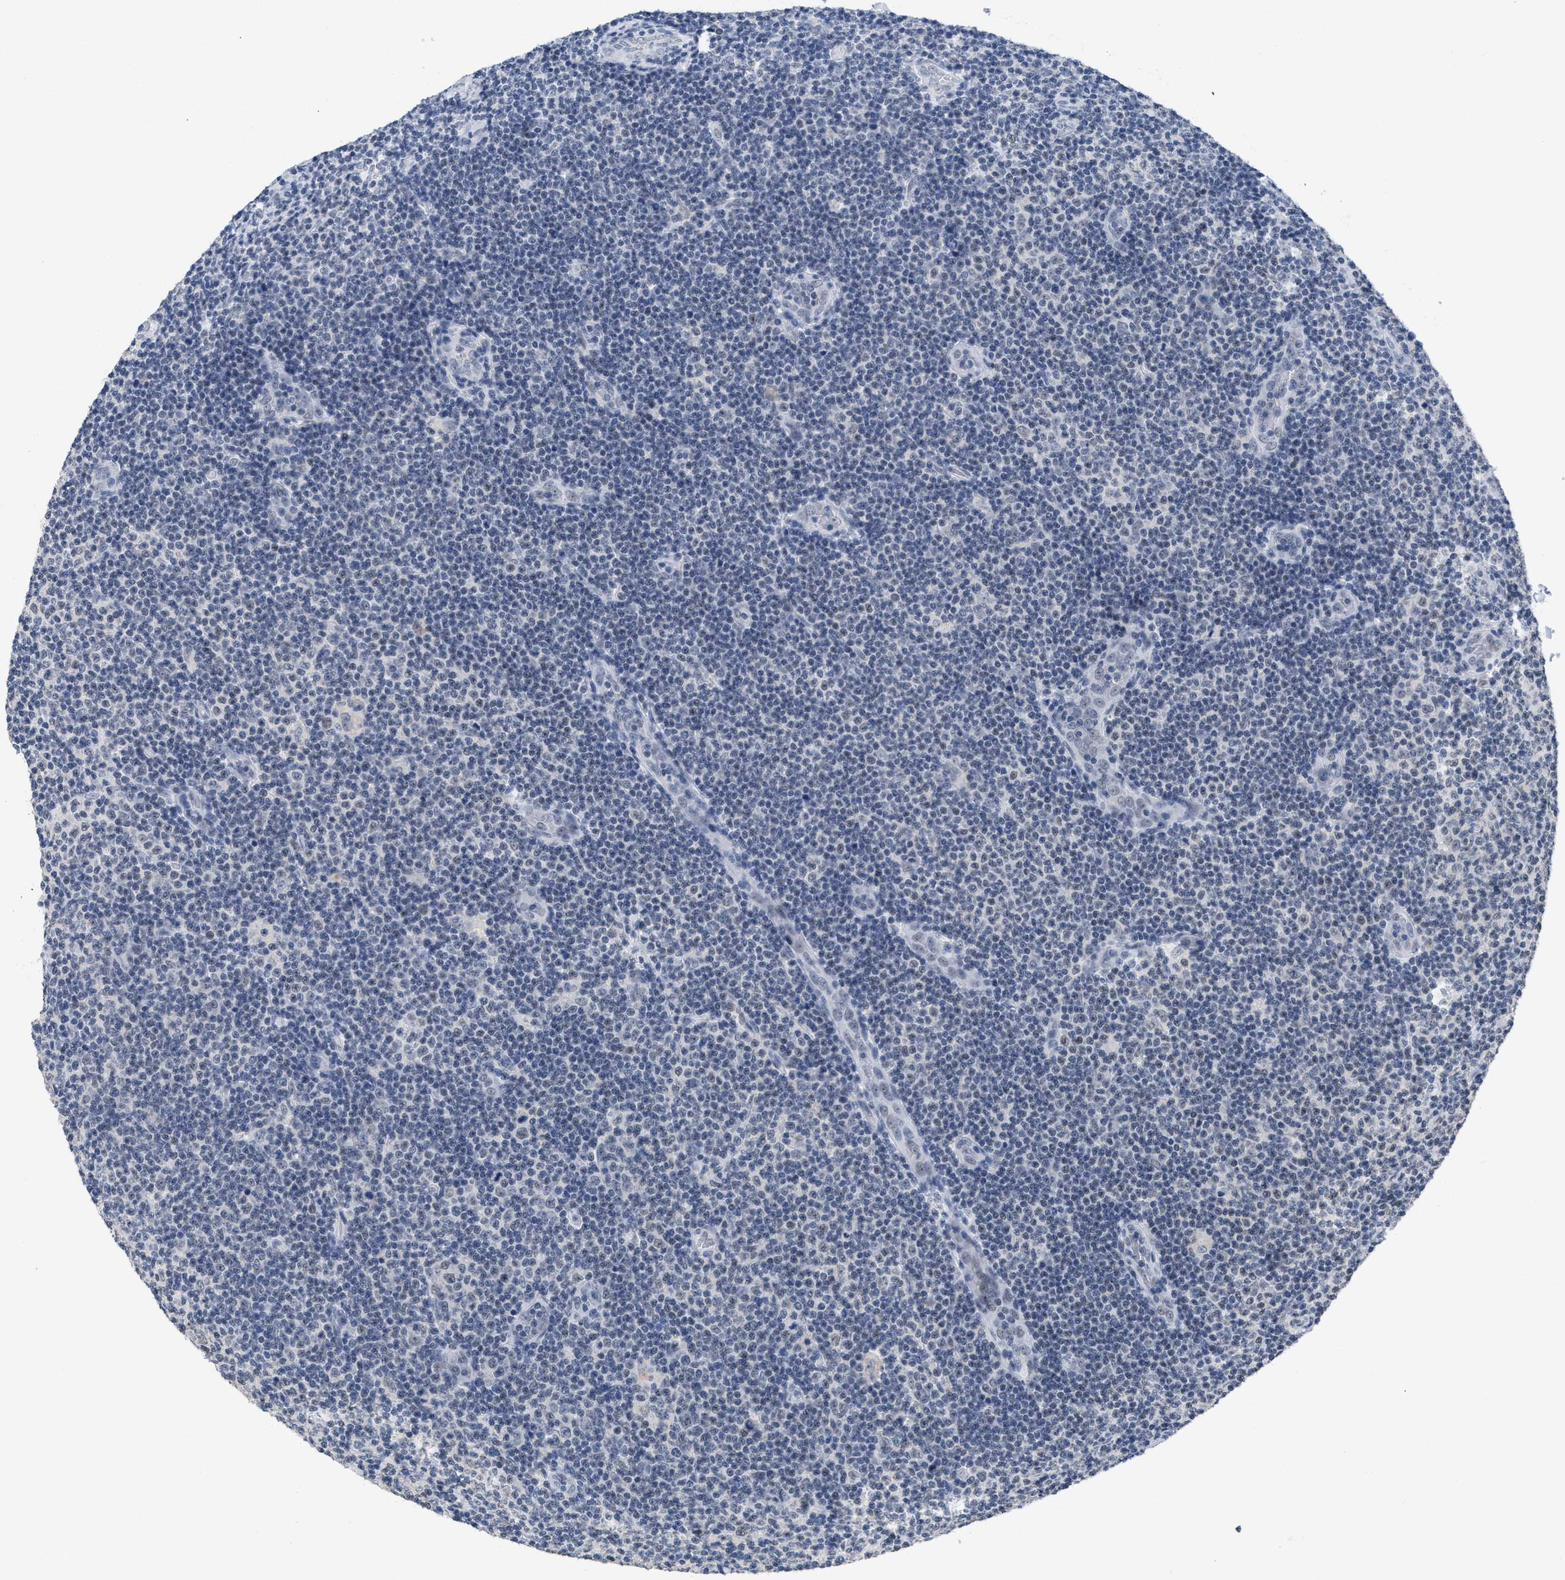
{"staining": {"intensity": "negative", "quantity": "none", "location": "none"}, "tissue": "lymphoma", "cell_type": "Tumor cells", "image_type": "cancer", "snomed": [{"axis": "morphology", "description": "Malignant lymphoma, non-Hodgkin's type, Low grade"}, {"axis": "topography", "description": "Lymph node"}], "caption": "Tumor cells show no significant protein positivity in lymphoma.", "gene": "GGNBP2", "patient": {"sex": "male", "age": 83}}